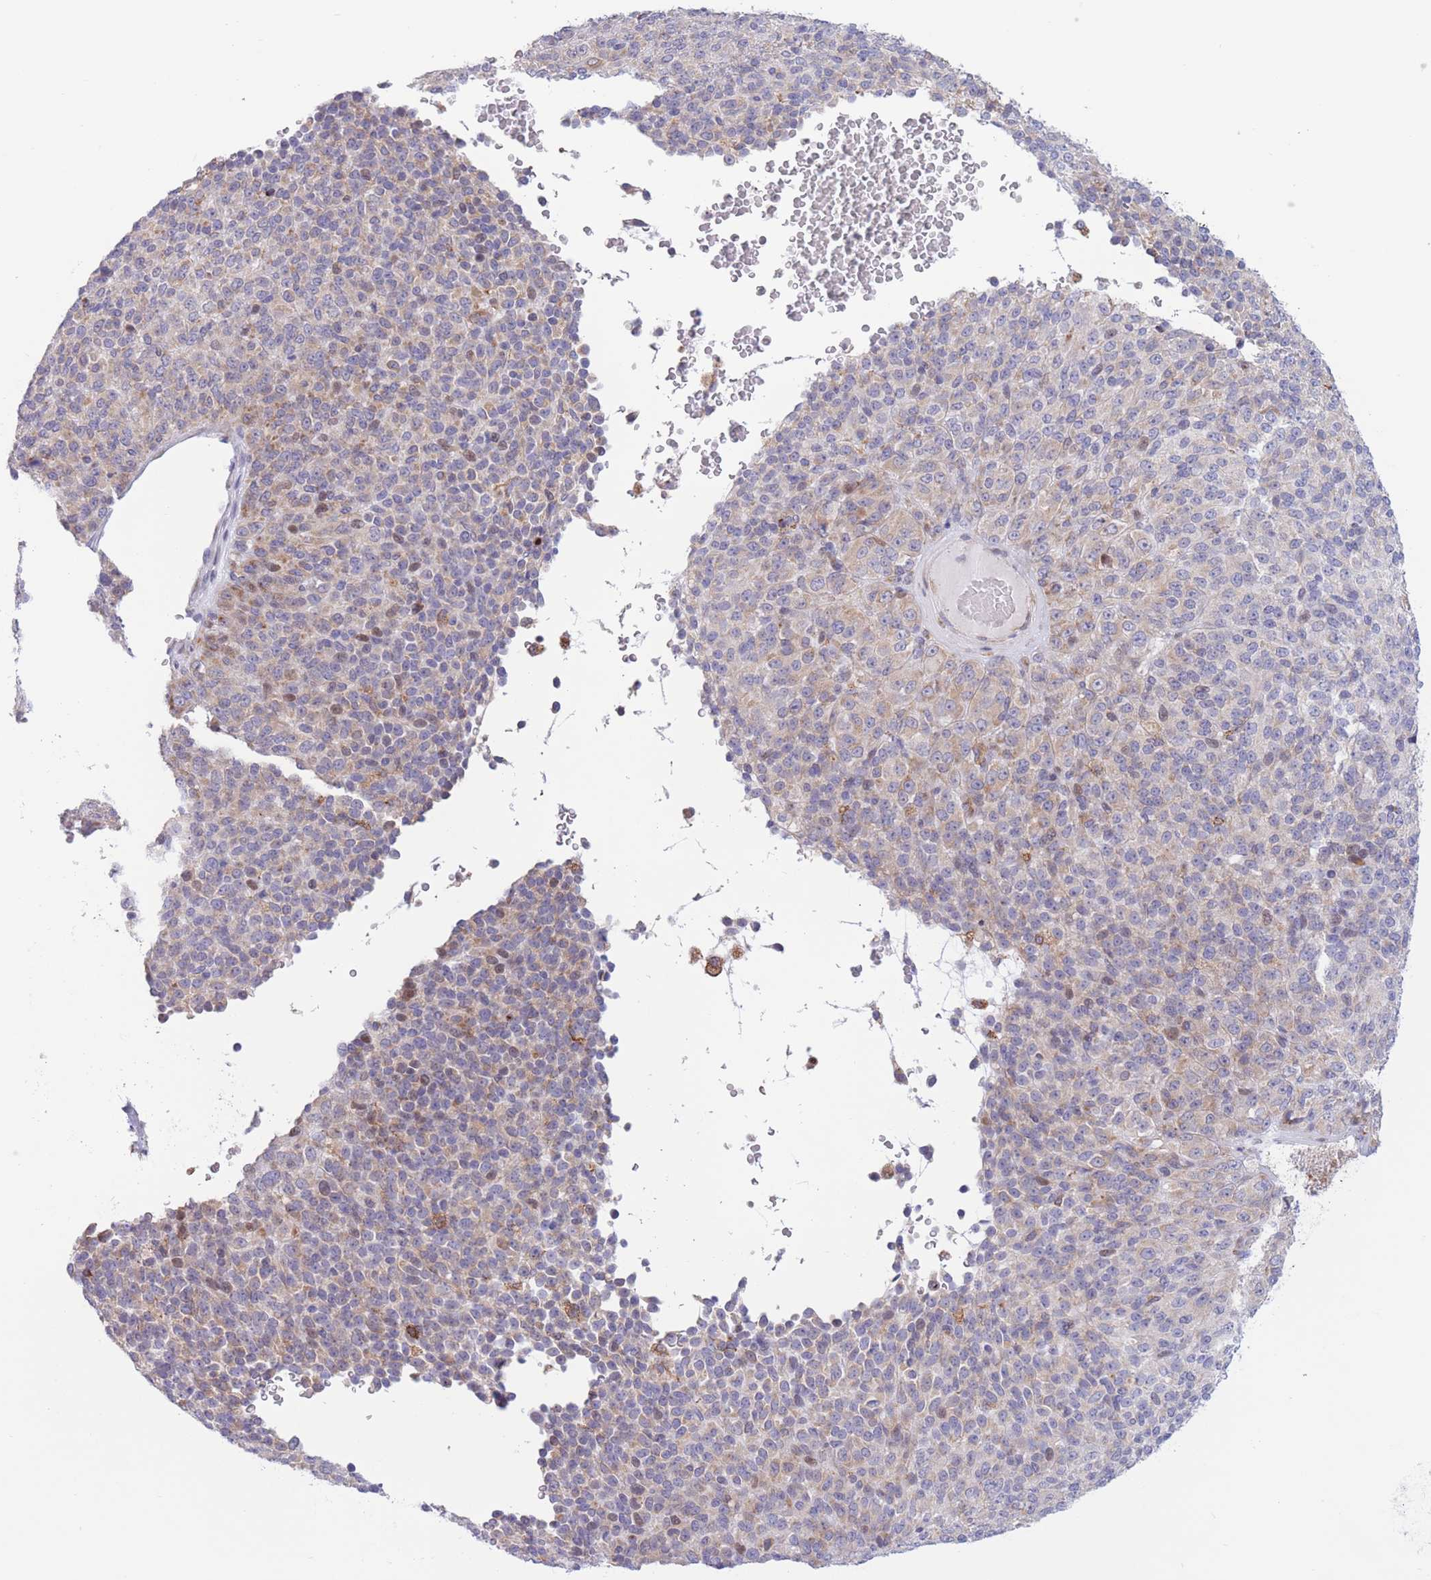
{"staining": {"intensity": "weak", "quantity": "<25%", "location": "cytoplasmic/membranous"}, "tissue": "melanoma", "cell_type": "Tumor cells", "image_type": "cancer", "snomed": [{"axis": "morphology", "description": "Malignant melanoma, Metastatic site"}, {"axis": "topography", "description": "Brain"}], "caption": "Micrograph shows no protein staining in tumor cells of melanoma tissue. Nuclei are stained in blue.", "gene": "MYDGF", "patient": {"sex": "female", "age": 56}}